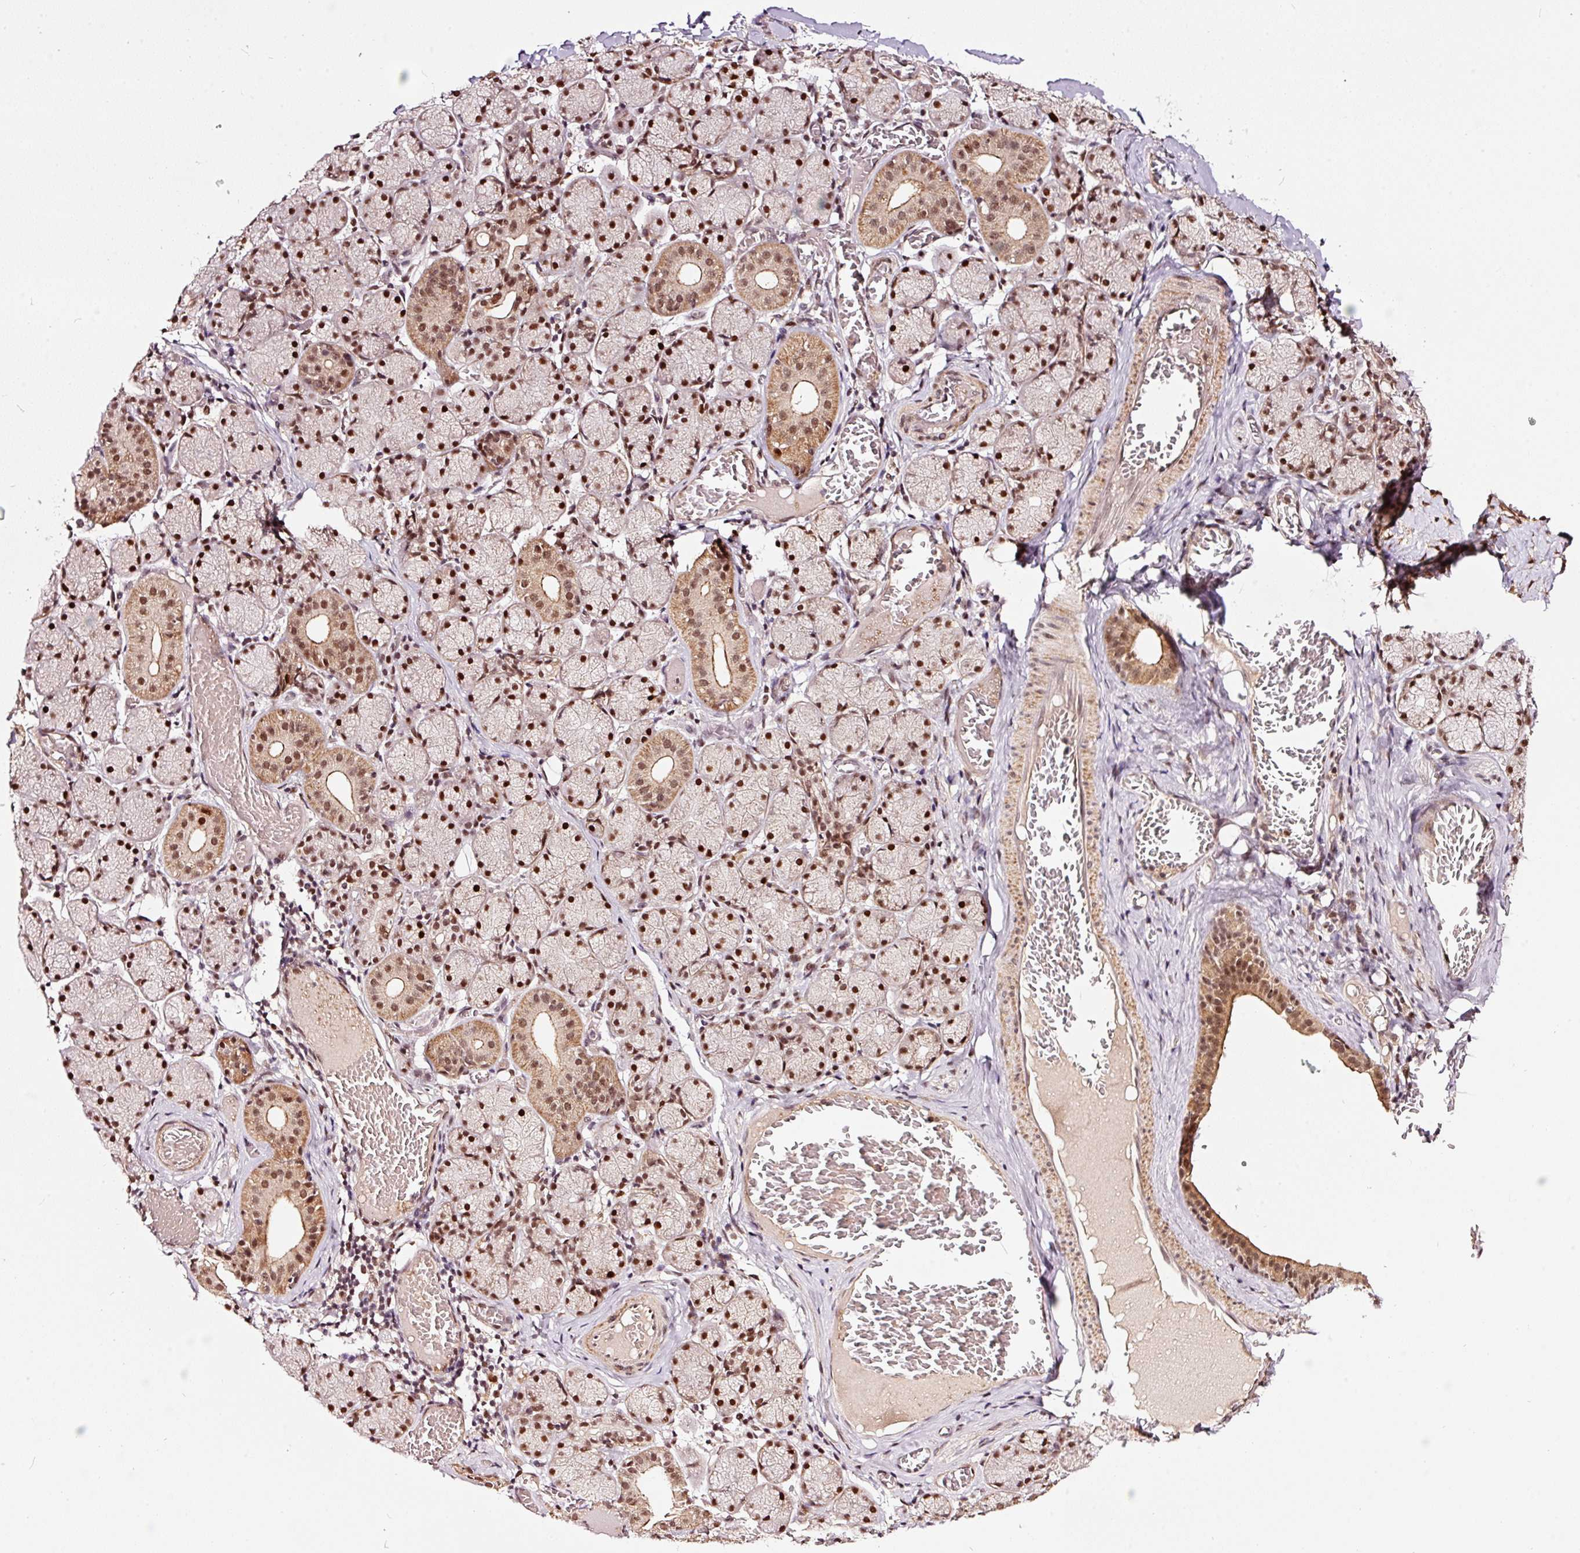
{"staining": {"intensity": "moderate", "quantity": ">75%", "location": "cytoplasmic/membranous,nuclear"}, "tissue": "salivary gland", "cell_type": "Glandular cells", "image_type": "normal", "snomed": [{"axis": "morphology", "description": "Normal tissue, NOS"}, {"axis": "topography", "description": "Salivary gland"}], "caption": "Protein staining of benign salivary gland shows moderate cytoplasmic/membranous,nuclear expression in approximately >75% of glandular cells. (Brightfield microscopy of DAB IHC at high magnification).", "gene": "RFC4", "patient": {"sex": "female", "age": 24}}